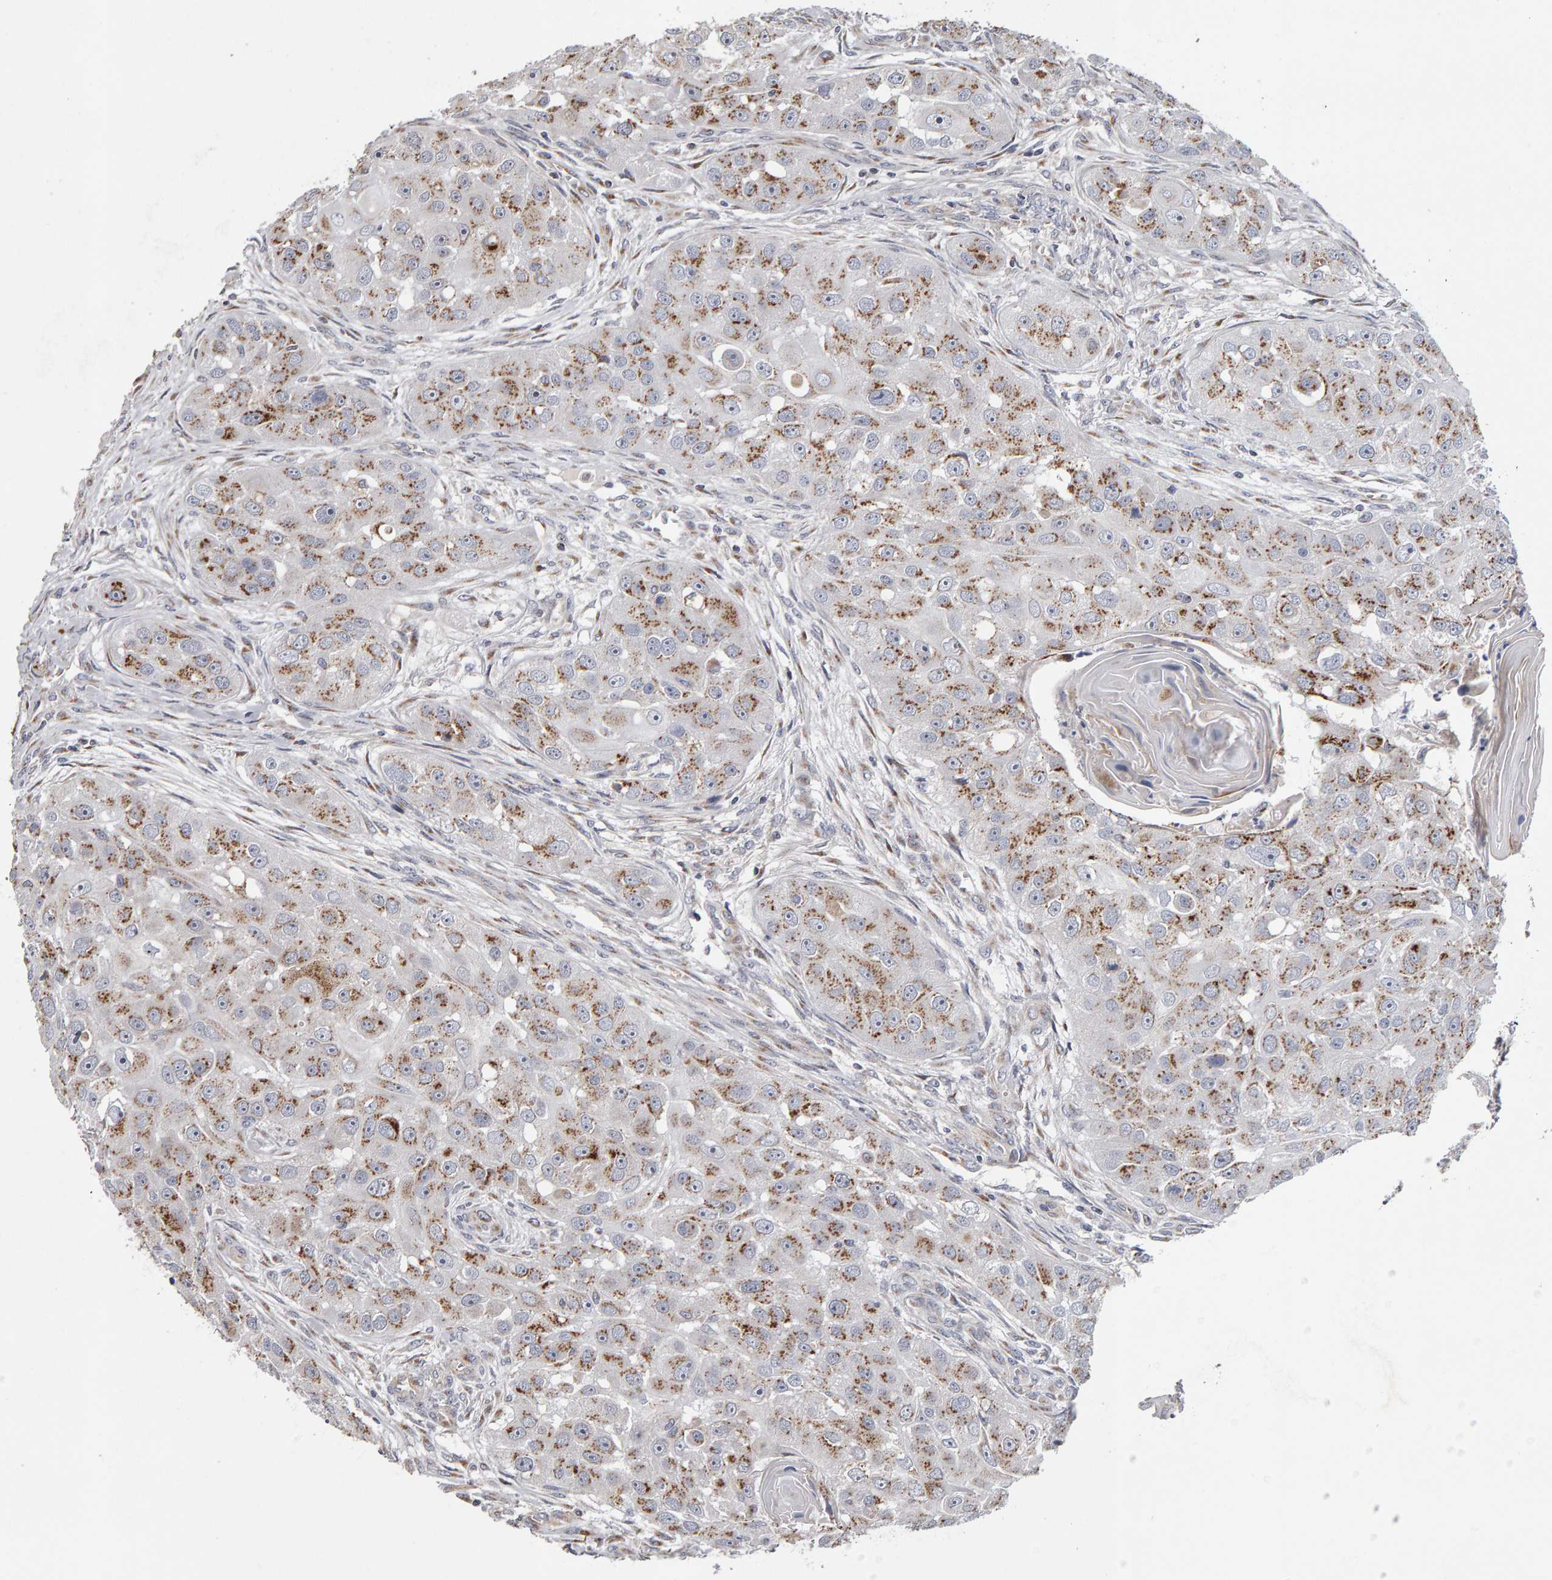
{"staining": {"intensity": "moderate", "quantity": ">75%", "location": "cytoplasmic/membranous"}, "tissue": "head and neck cancer", "cell_type": "Tumor cells", "image_type": "cancer", "snomed": [{"axis": "morphology", "description": "Normal tissue, NOS"}, {"axis": "morphology", "description": "Squamous cell carcinoma, NOS"}, {"axis": "topography", "description": "Skeletal muscle"}, {"axis": "topography", "description": "Head-Neck"}], "caption": "Immunohistochemistry (IHC) (DAB (3,3'-diaminobenzidine)) staining of squamous cell carcinoma (head and neck) shows moderate cytoplasmic/membranous protein expression in approximately >75% of tumor cells.", "gene": "CANT1", "patient": {"sex": "male", "age": 51}}